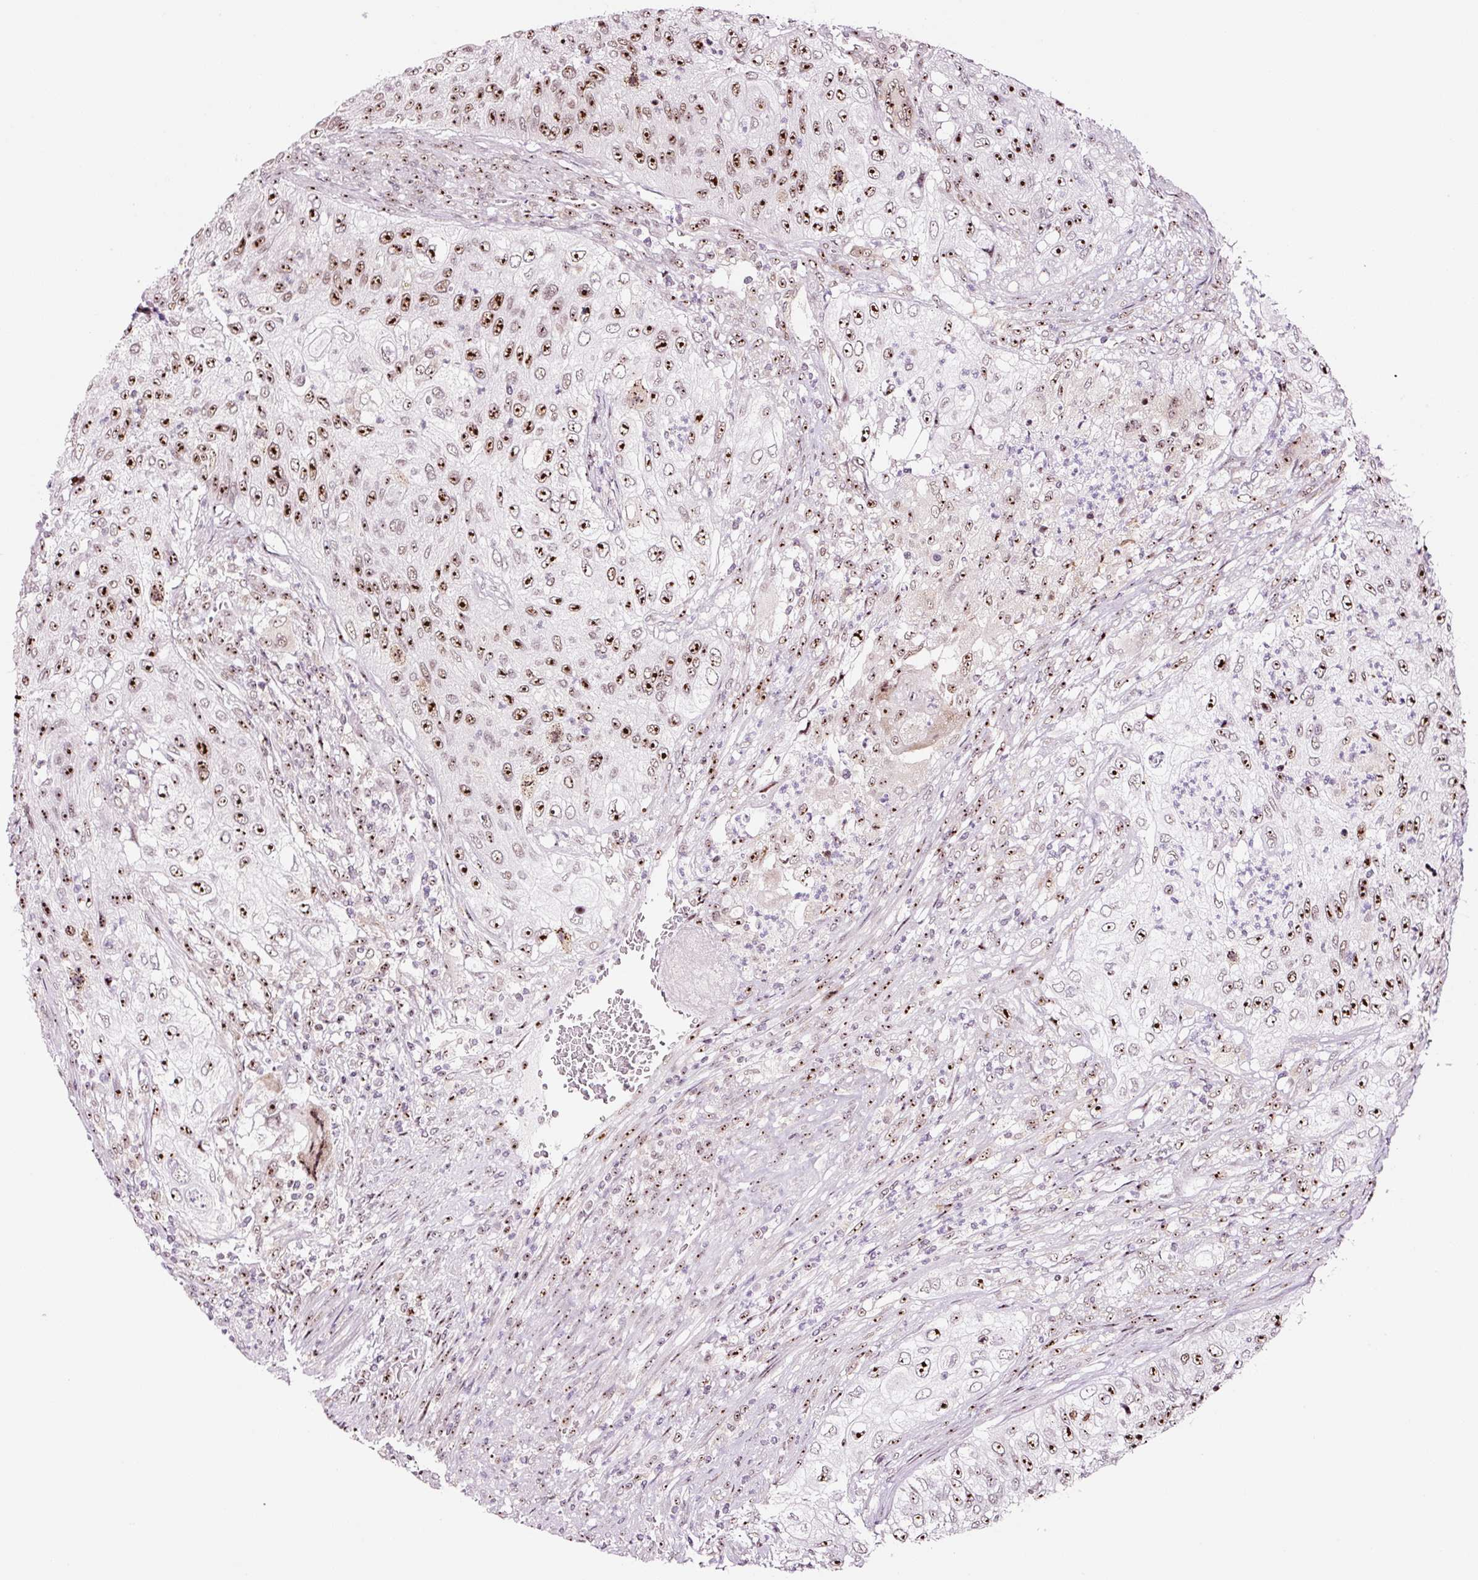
{"staining": {"intensity": "strong", "quantity": ">75%", "location": "nuclear"}, "tissue": "urothelial cancer", "cell_type": "Tumor cells", "image_type": "cancer", "snomed": [{"axis": "morphology", "description": "Urothelial carcinoma, High grade"}, {"axis": "topography", "description": "Urinary bladder"}], "caption": "Urothelial cancer stained for a protein (brown) reveals strong nuclear positive staining in approximately >75% of tumor cells.", "gene": "GNL3", "patient": {"sex": "female", "age": 60}}